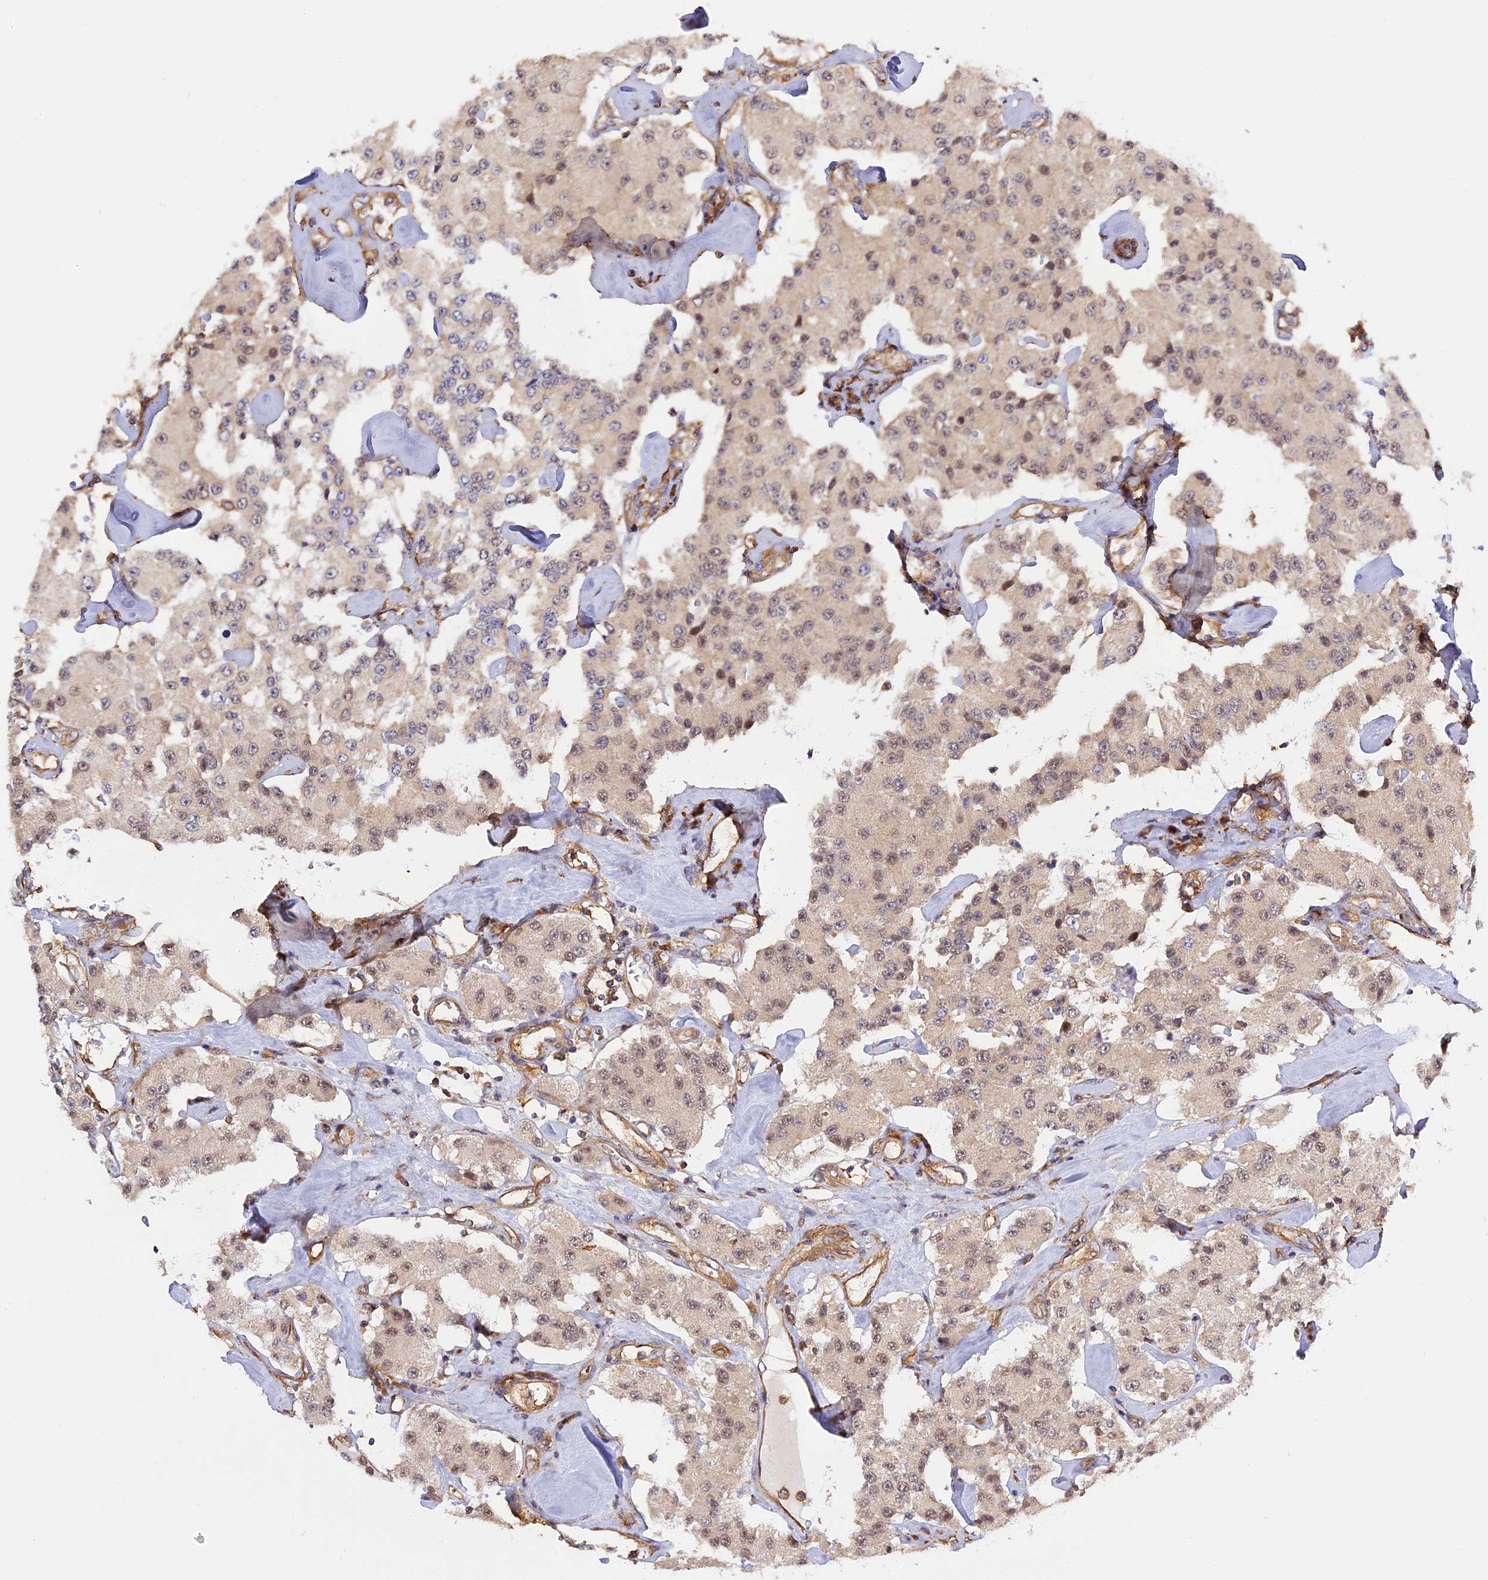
{"staining": {"intensity": "weak", "quantity": "25%-75%", "location": "nuclear"}, "tissue": "carcinoid", "cell_type": "Tumor cells", "image_type": "cancer", "snomed": [{"axis": "morphology", "description": "Carcinoid, malignant, NOS"}, {"axis": "topography", "description": "Pancreas"}], "caption": "Human carcinoid (malignant) stained for a protein (brown) displays weak nuclear positive staining in approximately 25%-75% of tumor cells.", "gene": "C5orf22", "patient": {"sex": "male", "age": 41}}